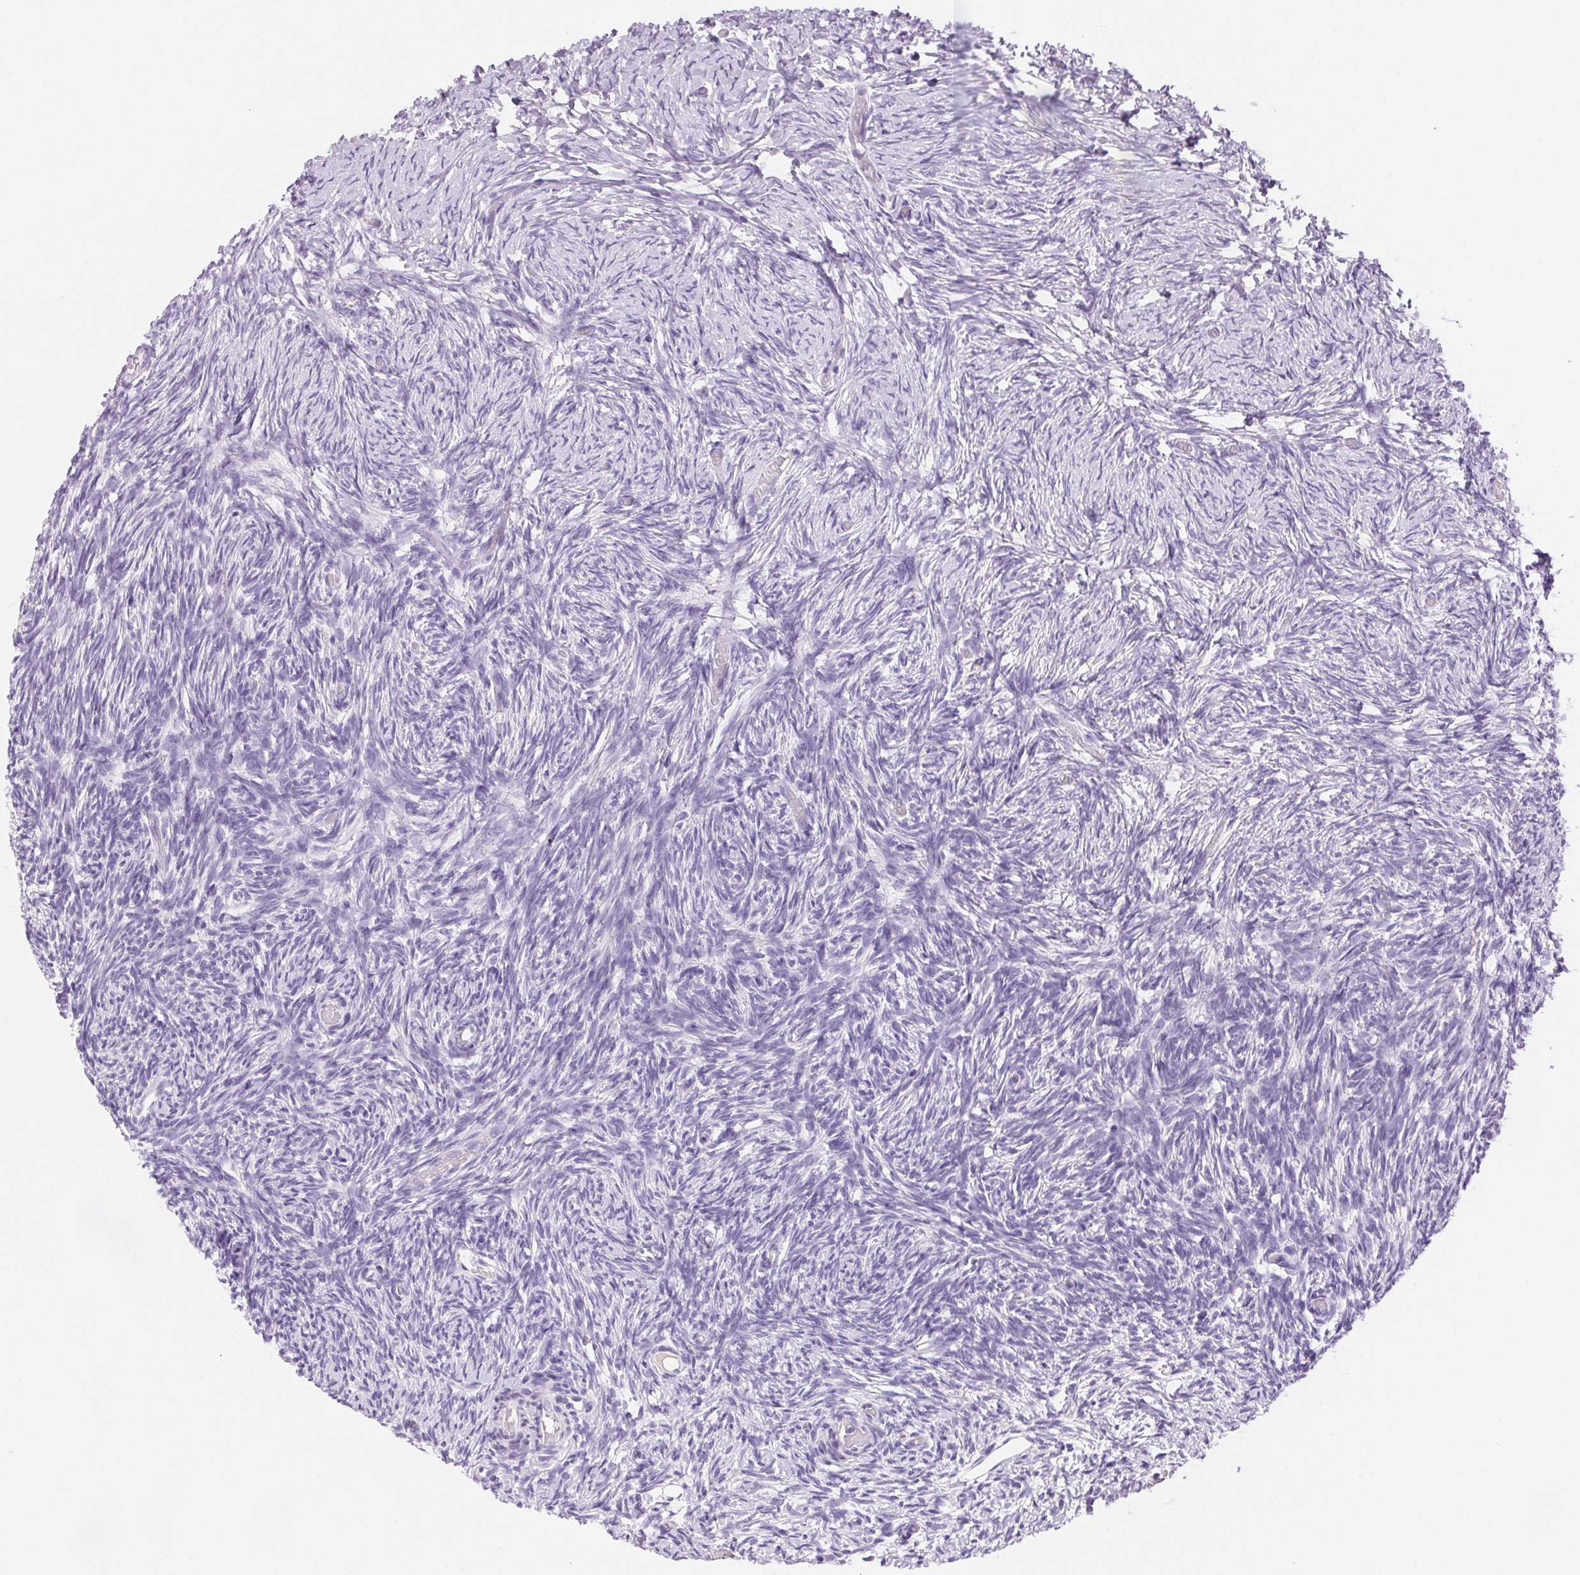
{"staining": {"intensity": "negative", "quantity": "none", "location": "none"}, "tissue": "ovary", "cell_type": "Follicle cells", "image_type": "normal", "snomed": [{"axis": "morphology", "description": "Normal tissue, NOS"}, {"axis": "topography", "description": "Ovary"}], "caption": "A histopathology image of ovary stained for a protein demonstrates no brown staining in follicle cells. (IHC, brightfield microscopy, high magnification).", "gene": "ARHGAP11B", "patient": {"sex": "female", "age": 39}}